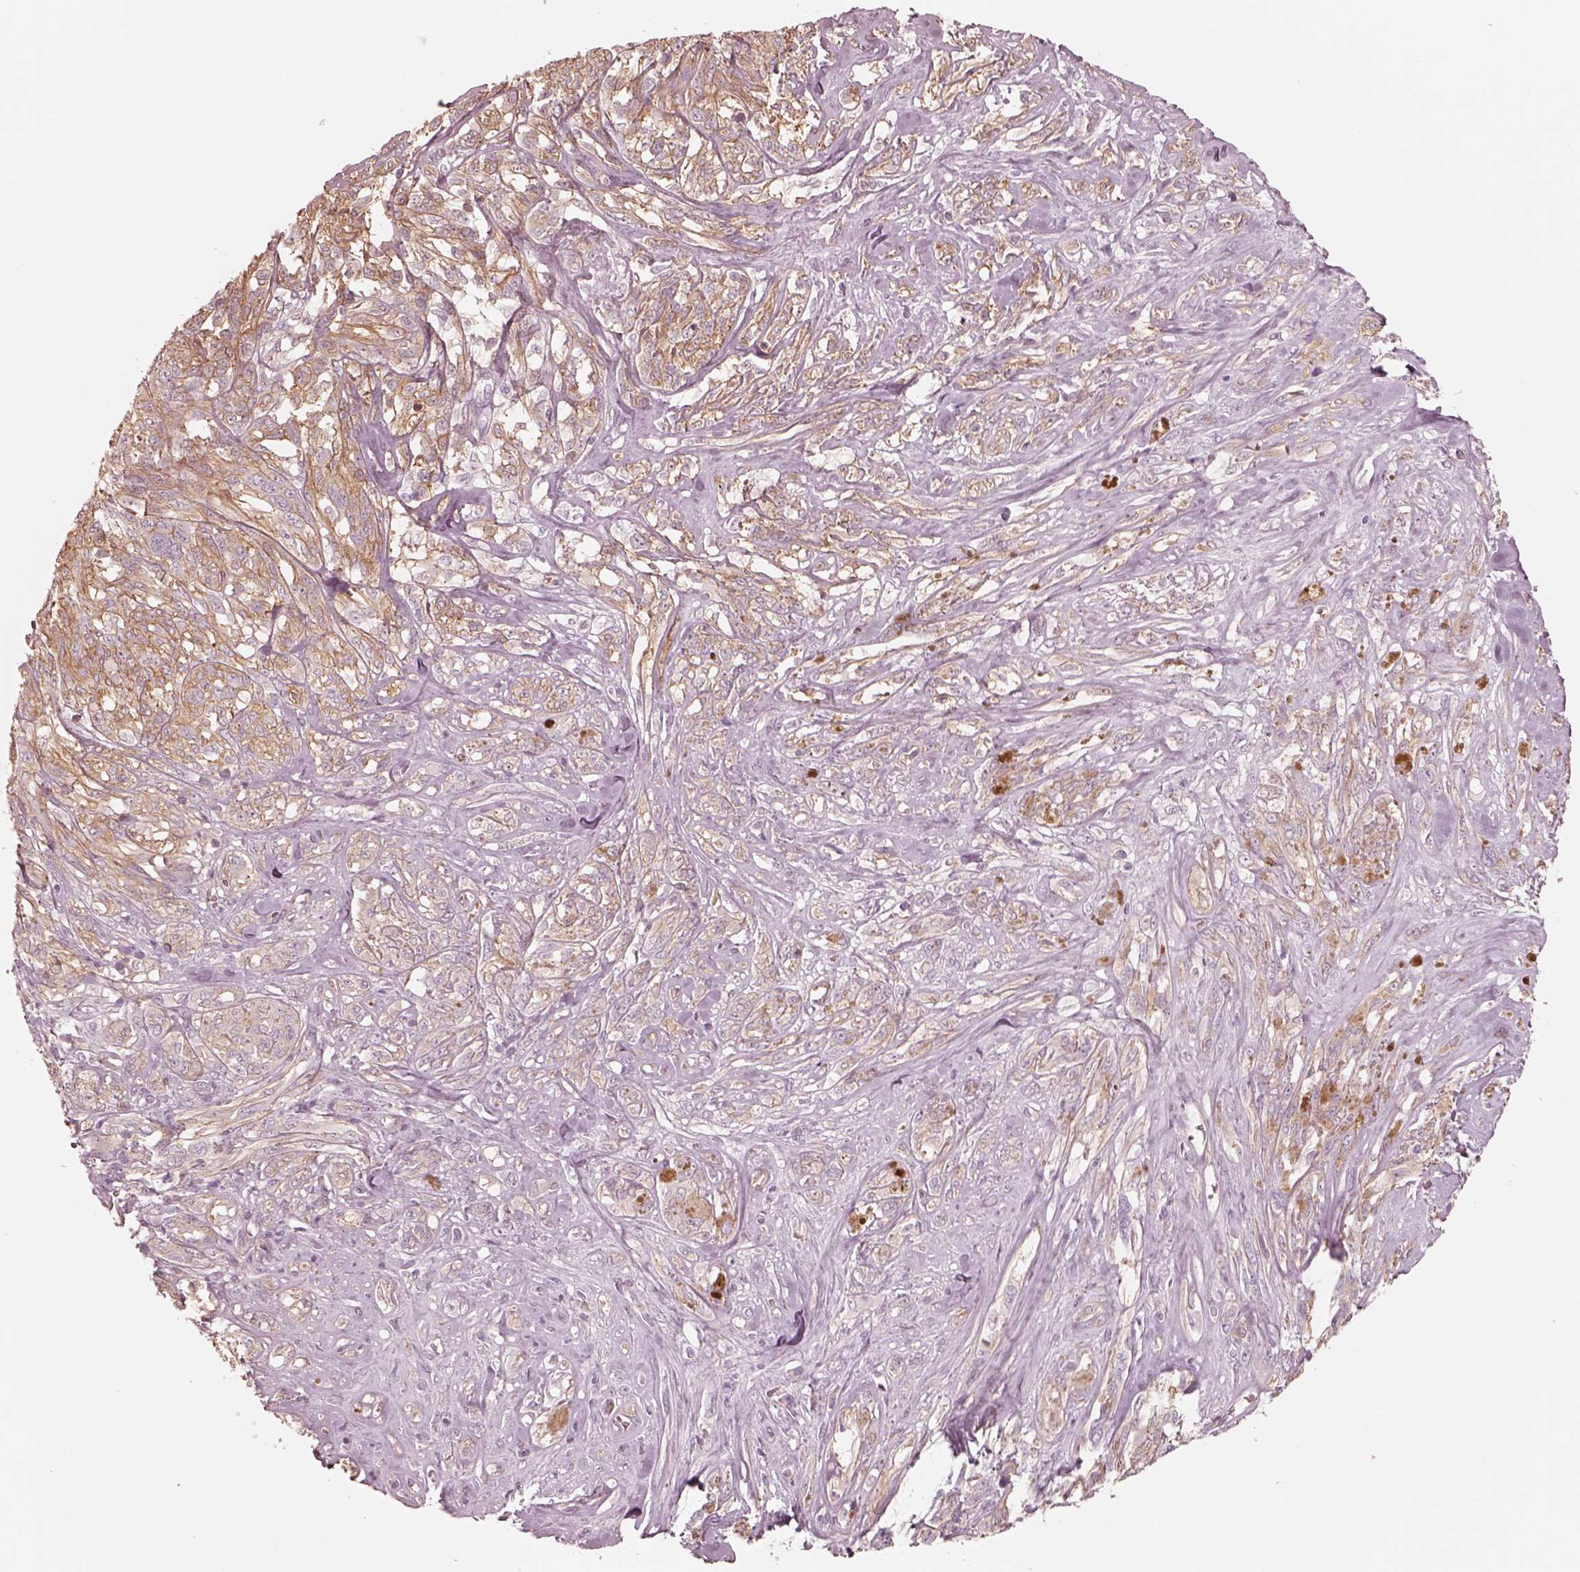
{"staining": {"intensity": "weak", "quantity": ">75%", "location": "cytoplasmic/membranous"}, "tissue": "melanoma", "cell_type": "Tumor cells", "image_type": "cancer", "snomed": [{"axis": "morphology", "description": "Malignant melanoma, NOS"}, {"axis": "topography", "description": "Skin"}], "caption": "Immunohistochemistry (IHC) of human malignant melanoma exhibits low levels of weak cytoplasmic/membranous staining in approximately >75% of tumor cells.", "gene": "GPRIN1", "patient": {"sex": "female", "age": 91}}